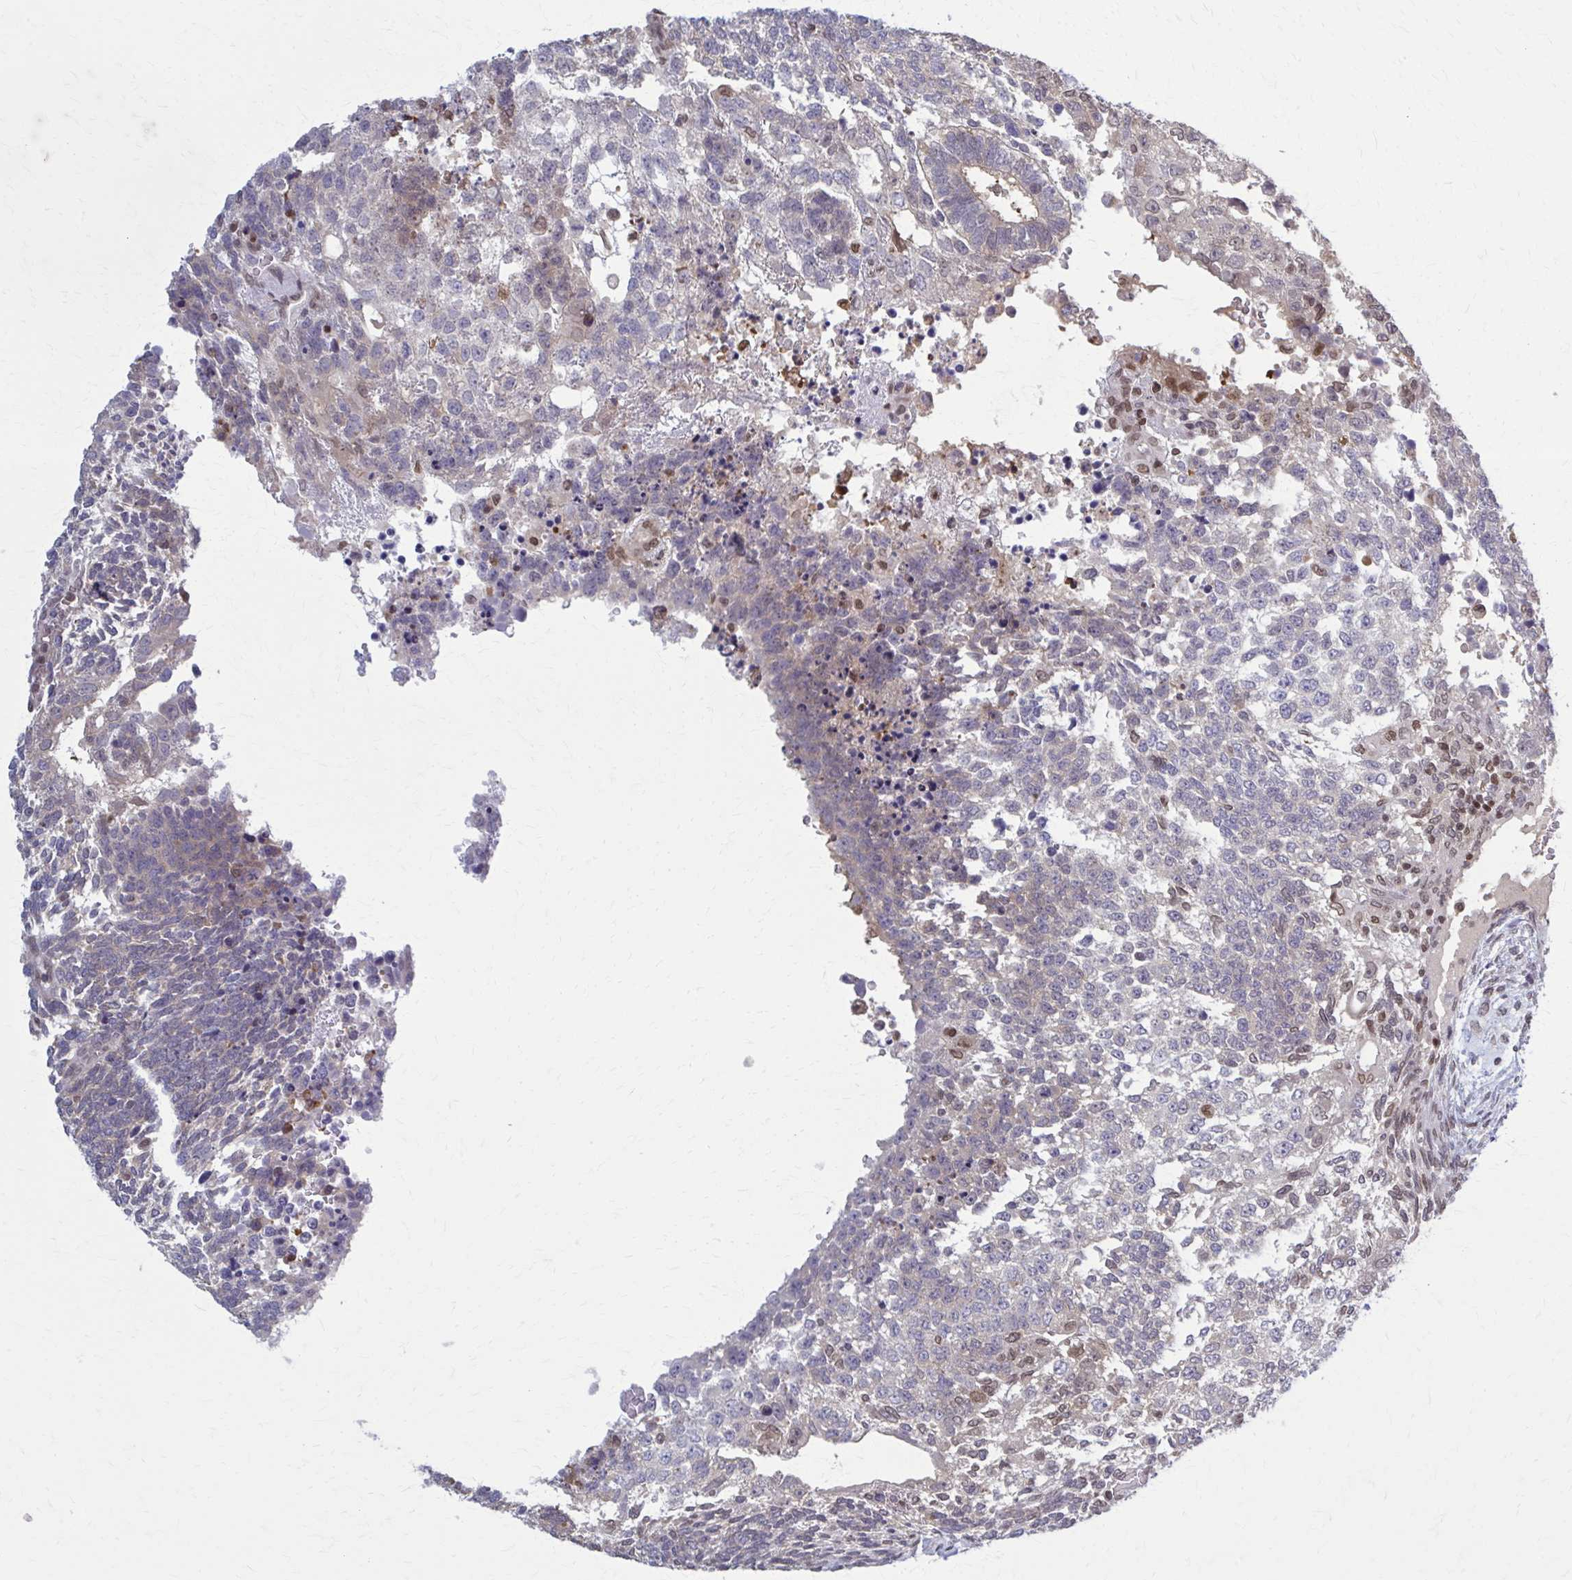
{"staining": {"intensity": "weak", "quantity": "<25%", "location": "cytoplasmic/membranous"}, "tissue": "testis cancer", "cell_type": "Tumor cells", "image_type": "cancer", "snomed": [{"axis": "morphology", "description": "Carcinoma, Embryonal, NOS"}, {"axis": "topography", "description": "Testis"}], "caption": "IHC of testis embryonal carcinoma displays no expression in tumor cells. (DAB (3,3'-diaminobenzidine) immunohistochemistry with hematoxylin counter stain).", "gene": "MDH1", "patient": {"sex": "male", "age": 23}}